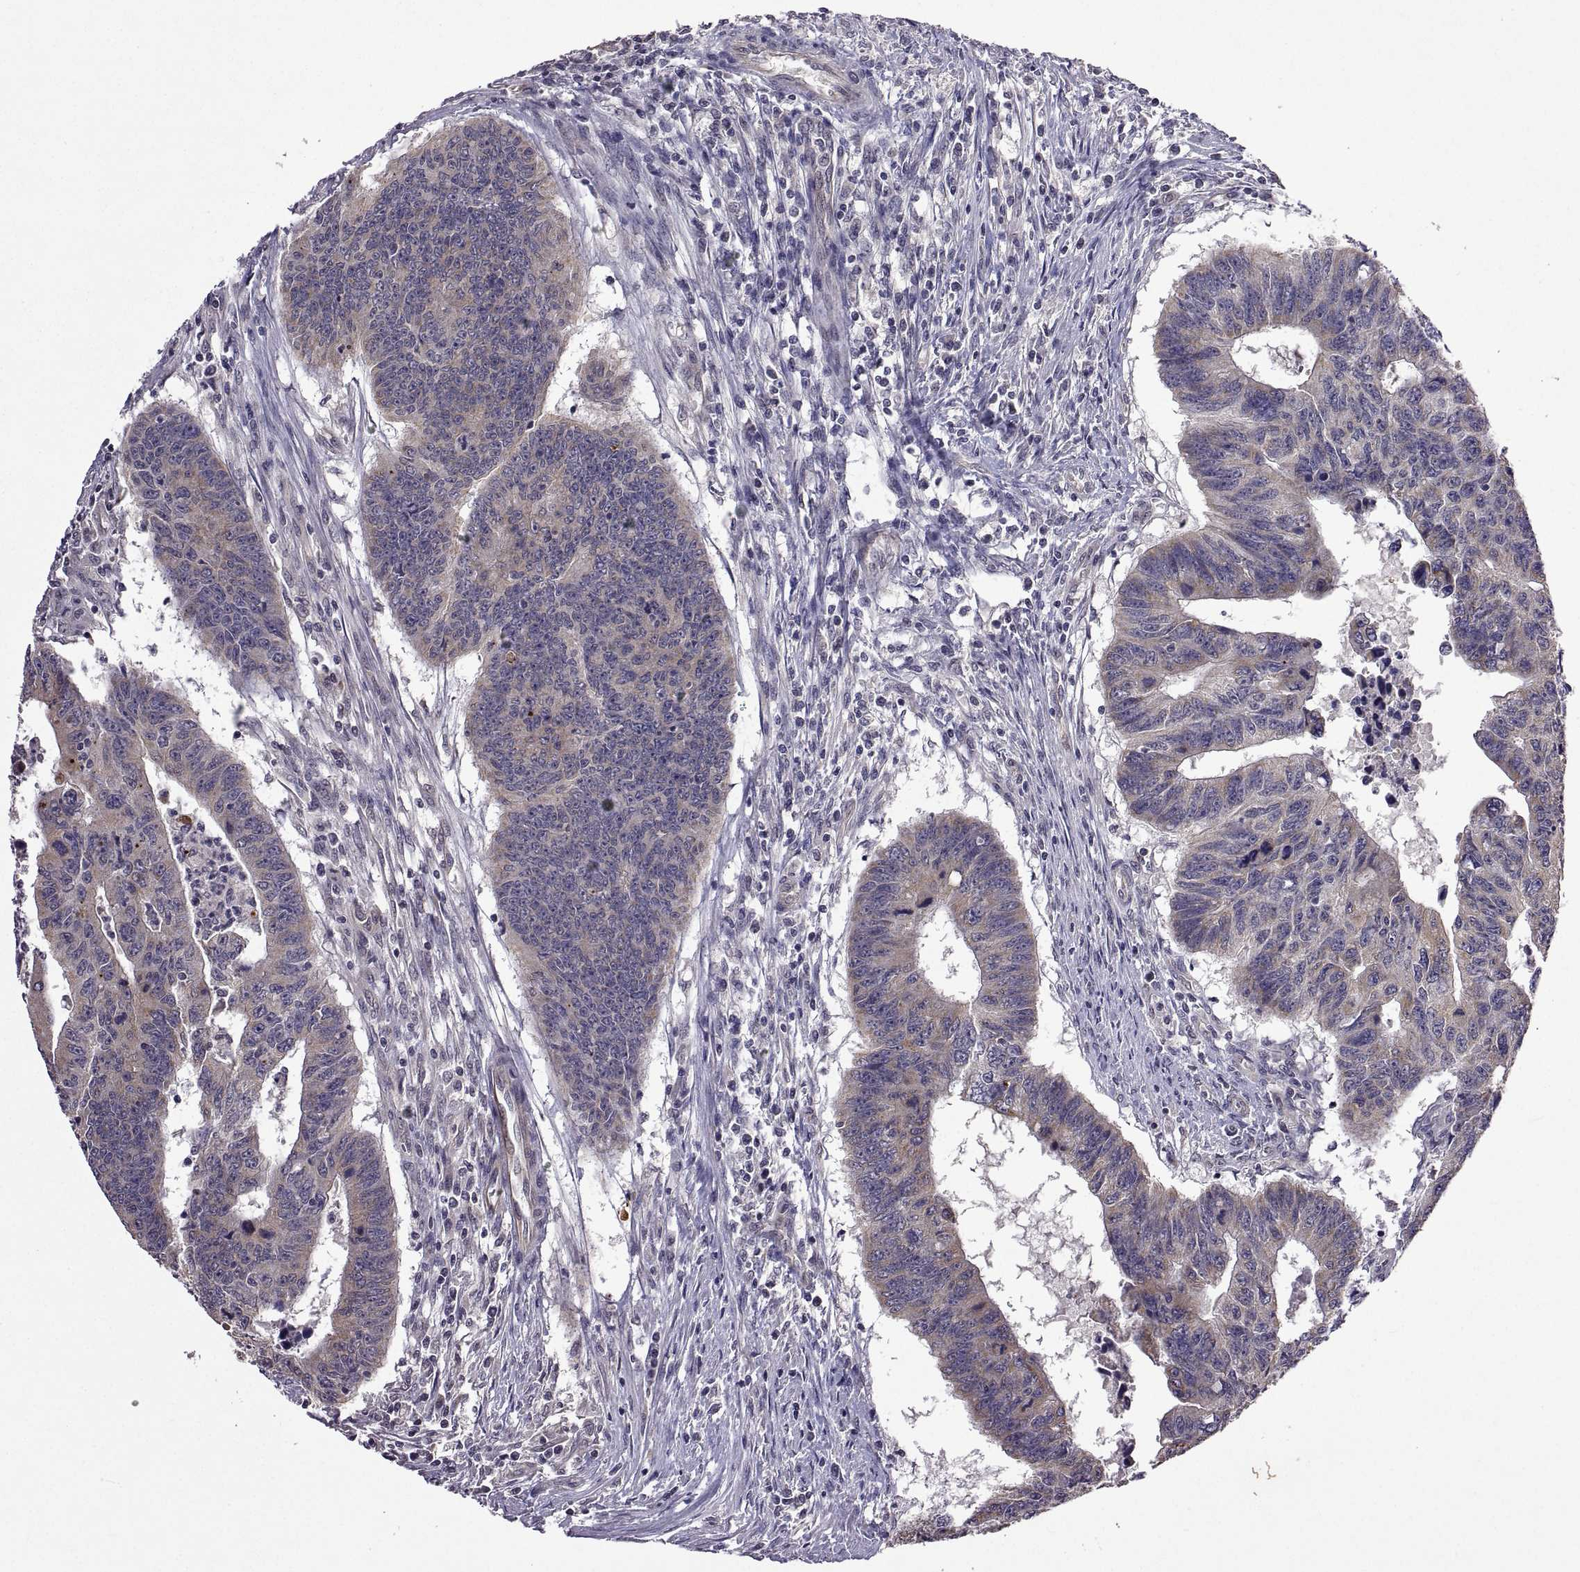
{"staining": {"intensity": "weak", "quantity": "25%-75%", "location": "cytoplasmic/membranous"}, "tissue": "colorectal cancer", "cell_type": "Tumor cells", "image_type": "cancer", "snomed": [{"axis": "morphology", "description": "Adenocarcinoma, NOS"}, {"axis": "topography", "description": "Rectum"}], "caption": "Tumor cells show weak cytoplasmic/membranous staining in about 25%-75% of cells in colorectal cancer.", "gene": "LAMA1", "patient": {"sex": "female", "age": 85}}